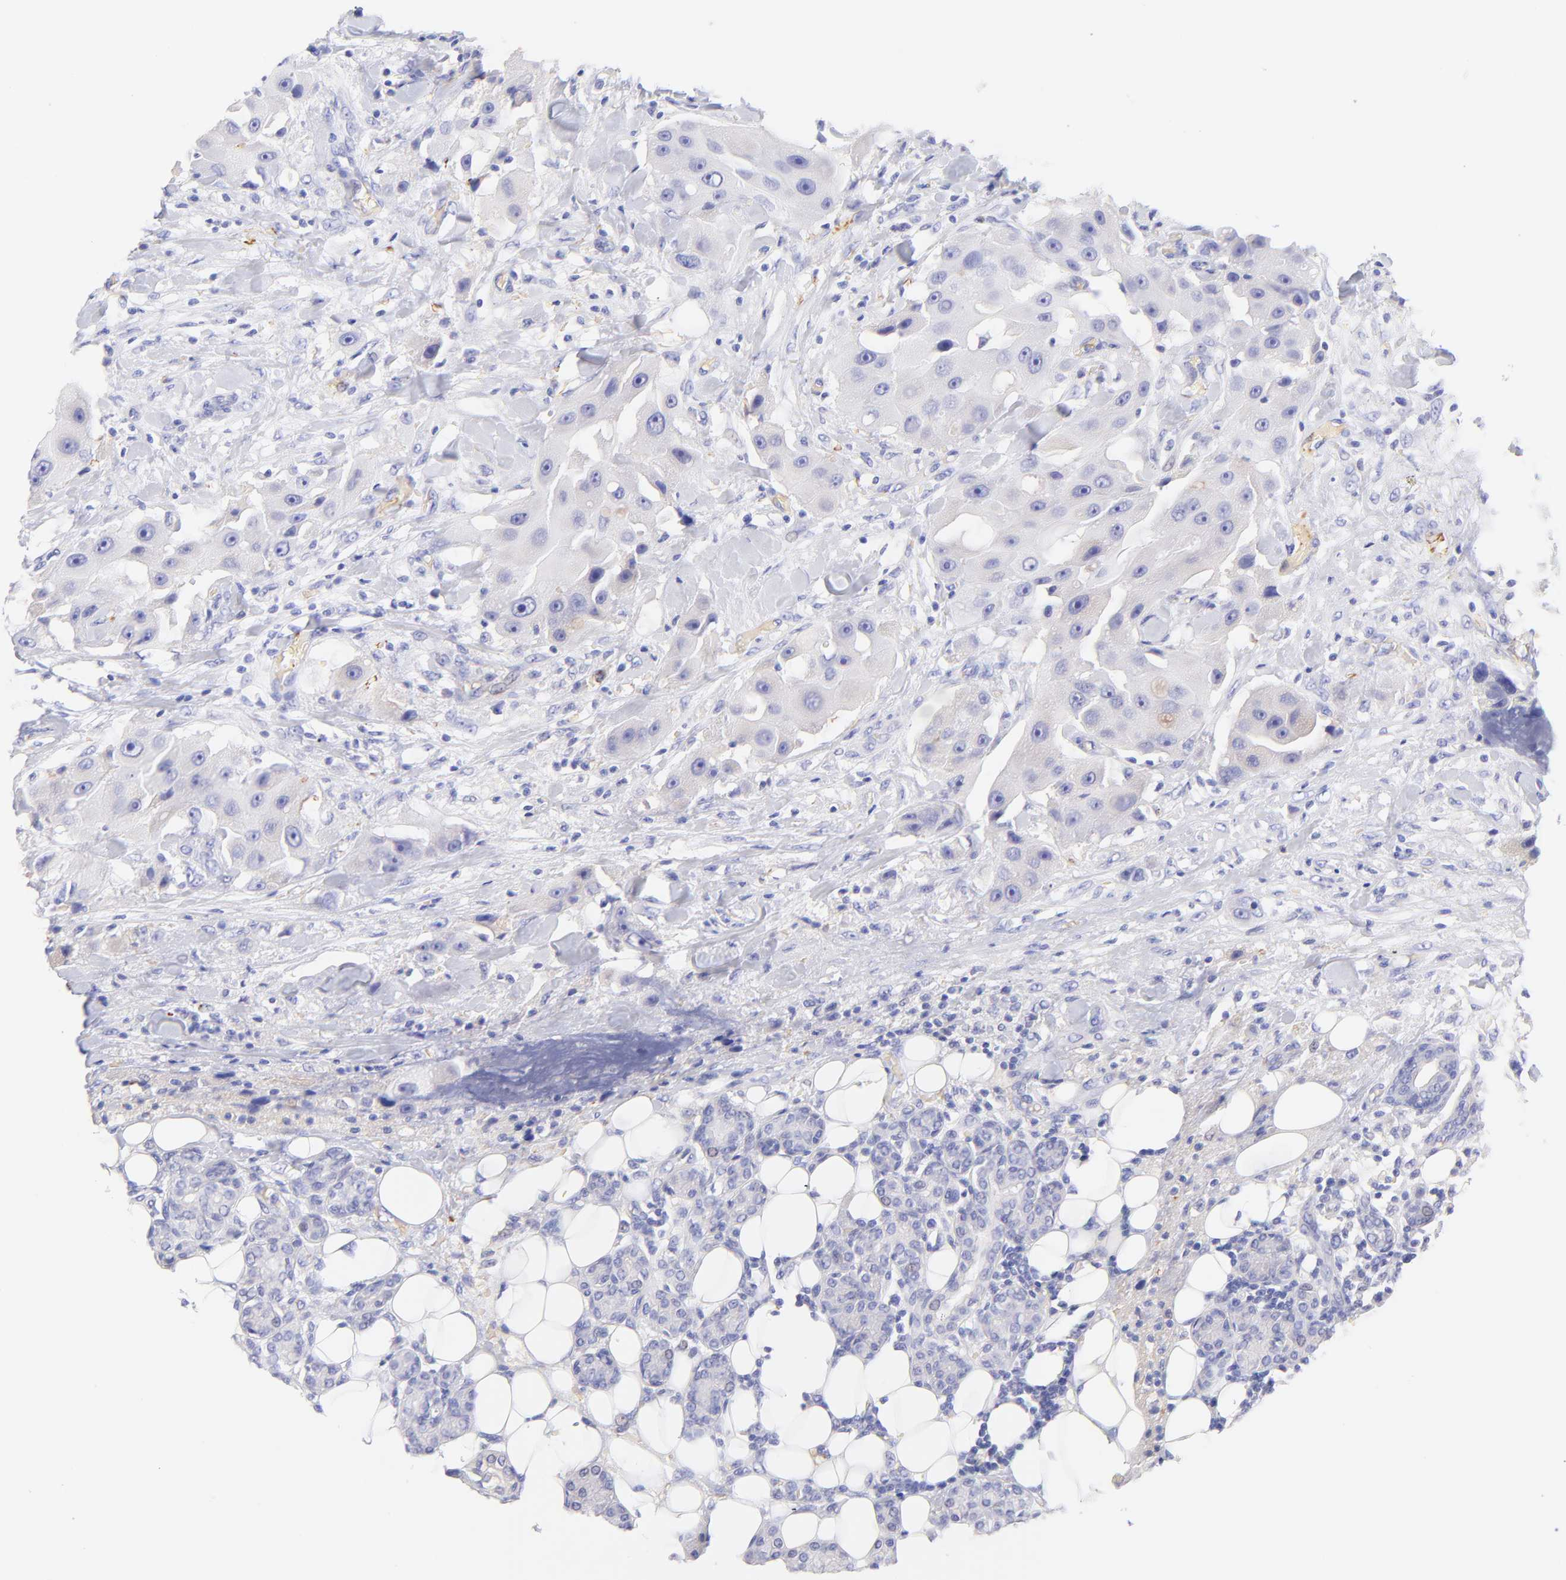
{"staining": {"intensity": "negative", "quantity": "none", "location": "none"}, "tissue": "head and neck cancer", "cell_type": "Tumor cells", "image_type": "cancer", "snomed": [{"axis": "morphology", "description": "Normal tissue, NOS"}, {"axis": "morphology", "description": "Adenocarcinoma, NOS"}, {"axis": "topography", "description": "Salivary gland"}, {"axis": "topography", "description": "Head-Neck"}], "caption": "This is an immunohistochemistry micrograph of head and neck adenocarcinoma. There is no staining in tumor cells.", "gene": "FRMPD3", "patient": {"sex": "male", "age": 80}}